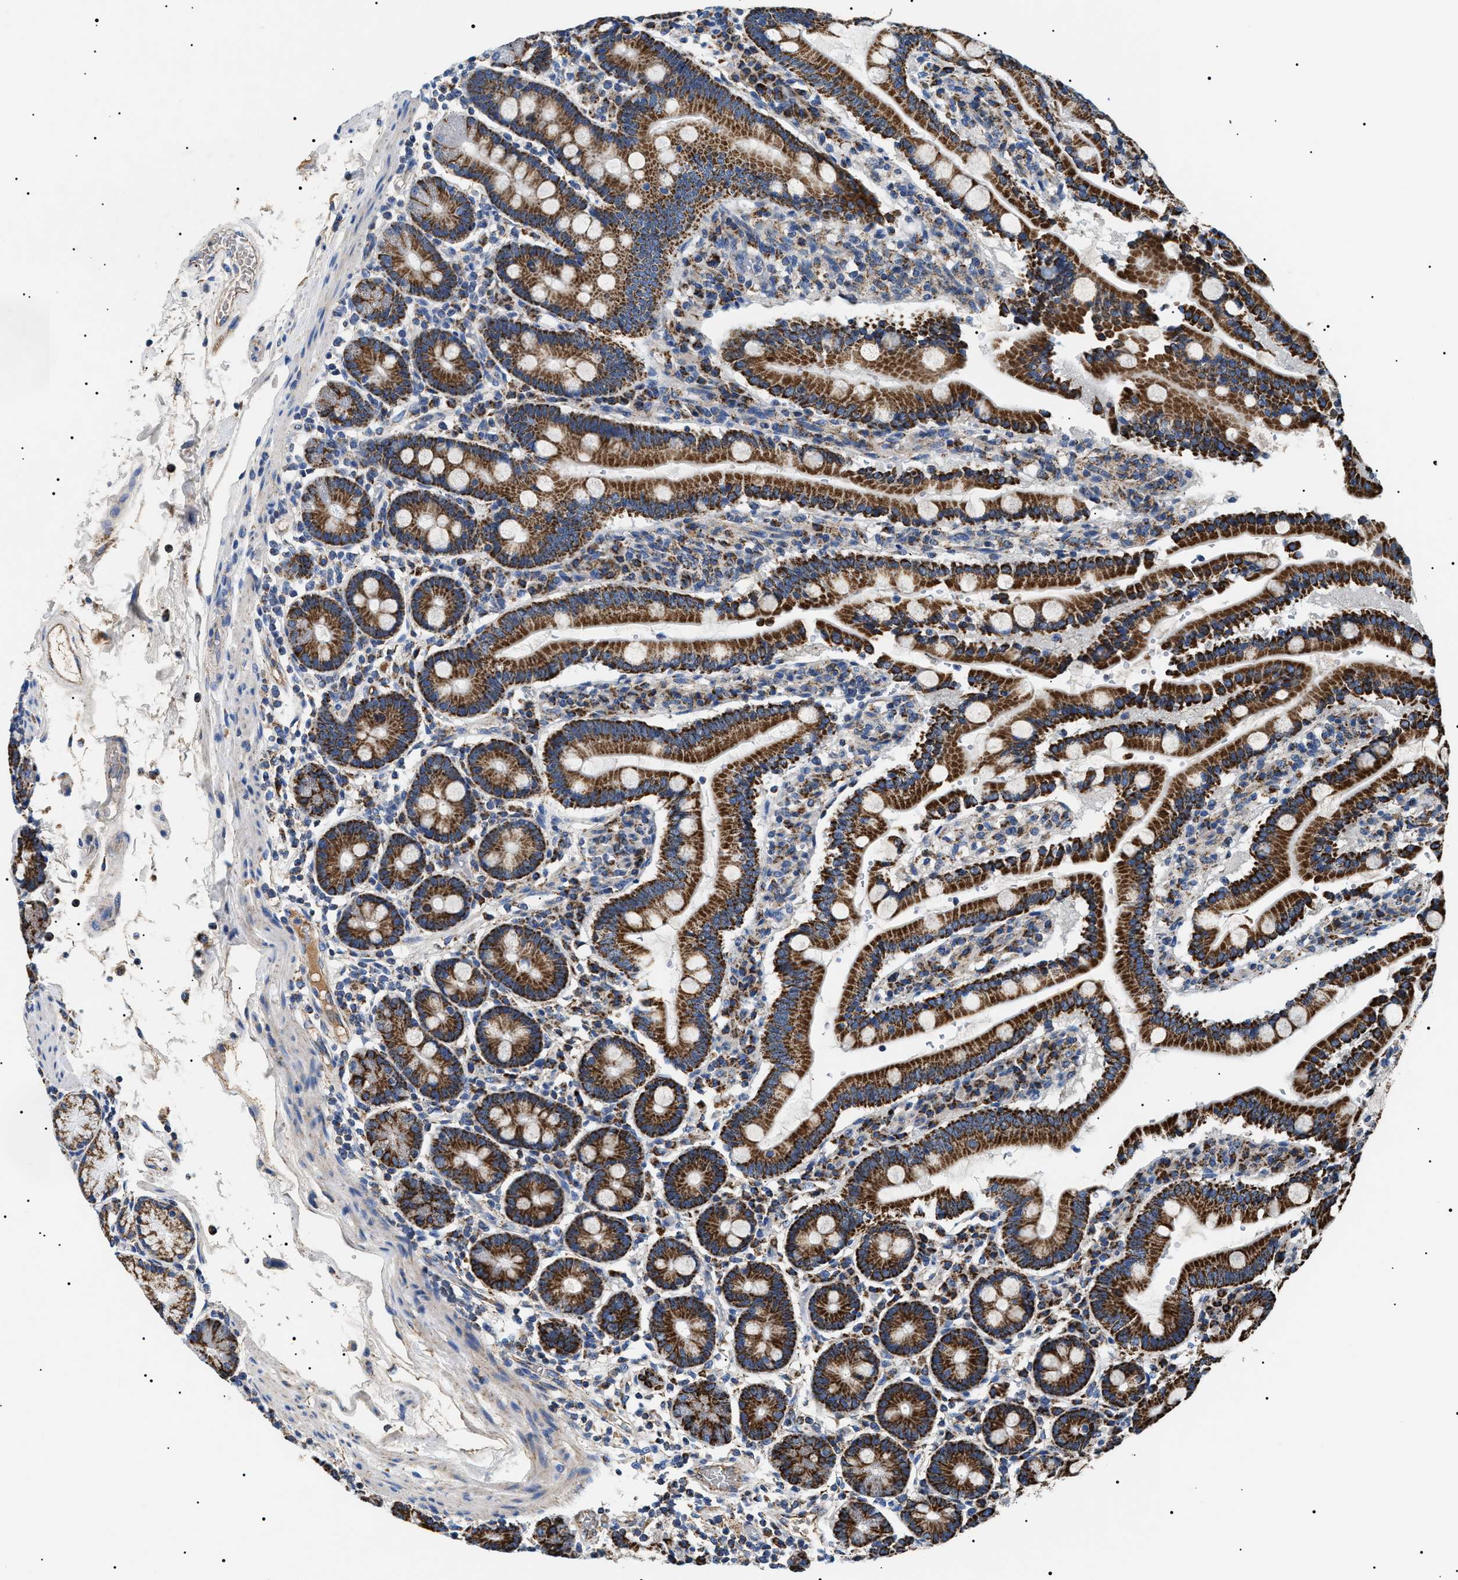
{"staining": {"intensity": "strong", "quantity": ">75%", "location": "cytoplasmic/membranous"}, "tissue": "duodenum", "cell_type": "Glandular cells", "image_type": "normal", "snomed": [{"axis": "morphology", "description": "Normal tissue, NOS"}, {"axis": "topography", "description": "Small intestine, NOS"}], "caption": "An image of duodenum stained for a protein reveals strong cytoplasmic/membranous brown staining in glandular cells. (DAB (3,3'-diaminobenzidine) = brown stain, brightfield microscopy at high magnification).", "gene": "OXSM", "patient": {"sex": "female", "age": 71}}